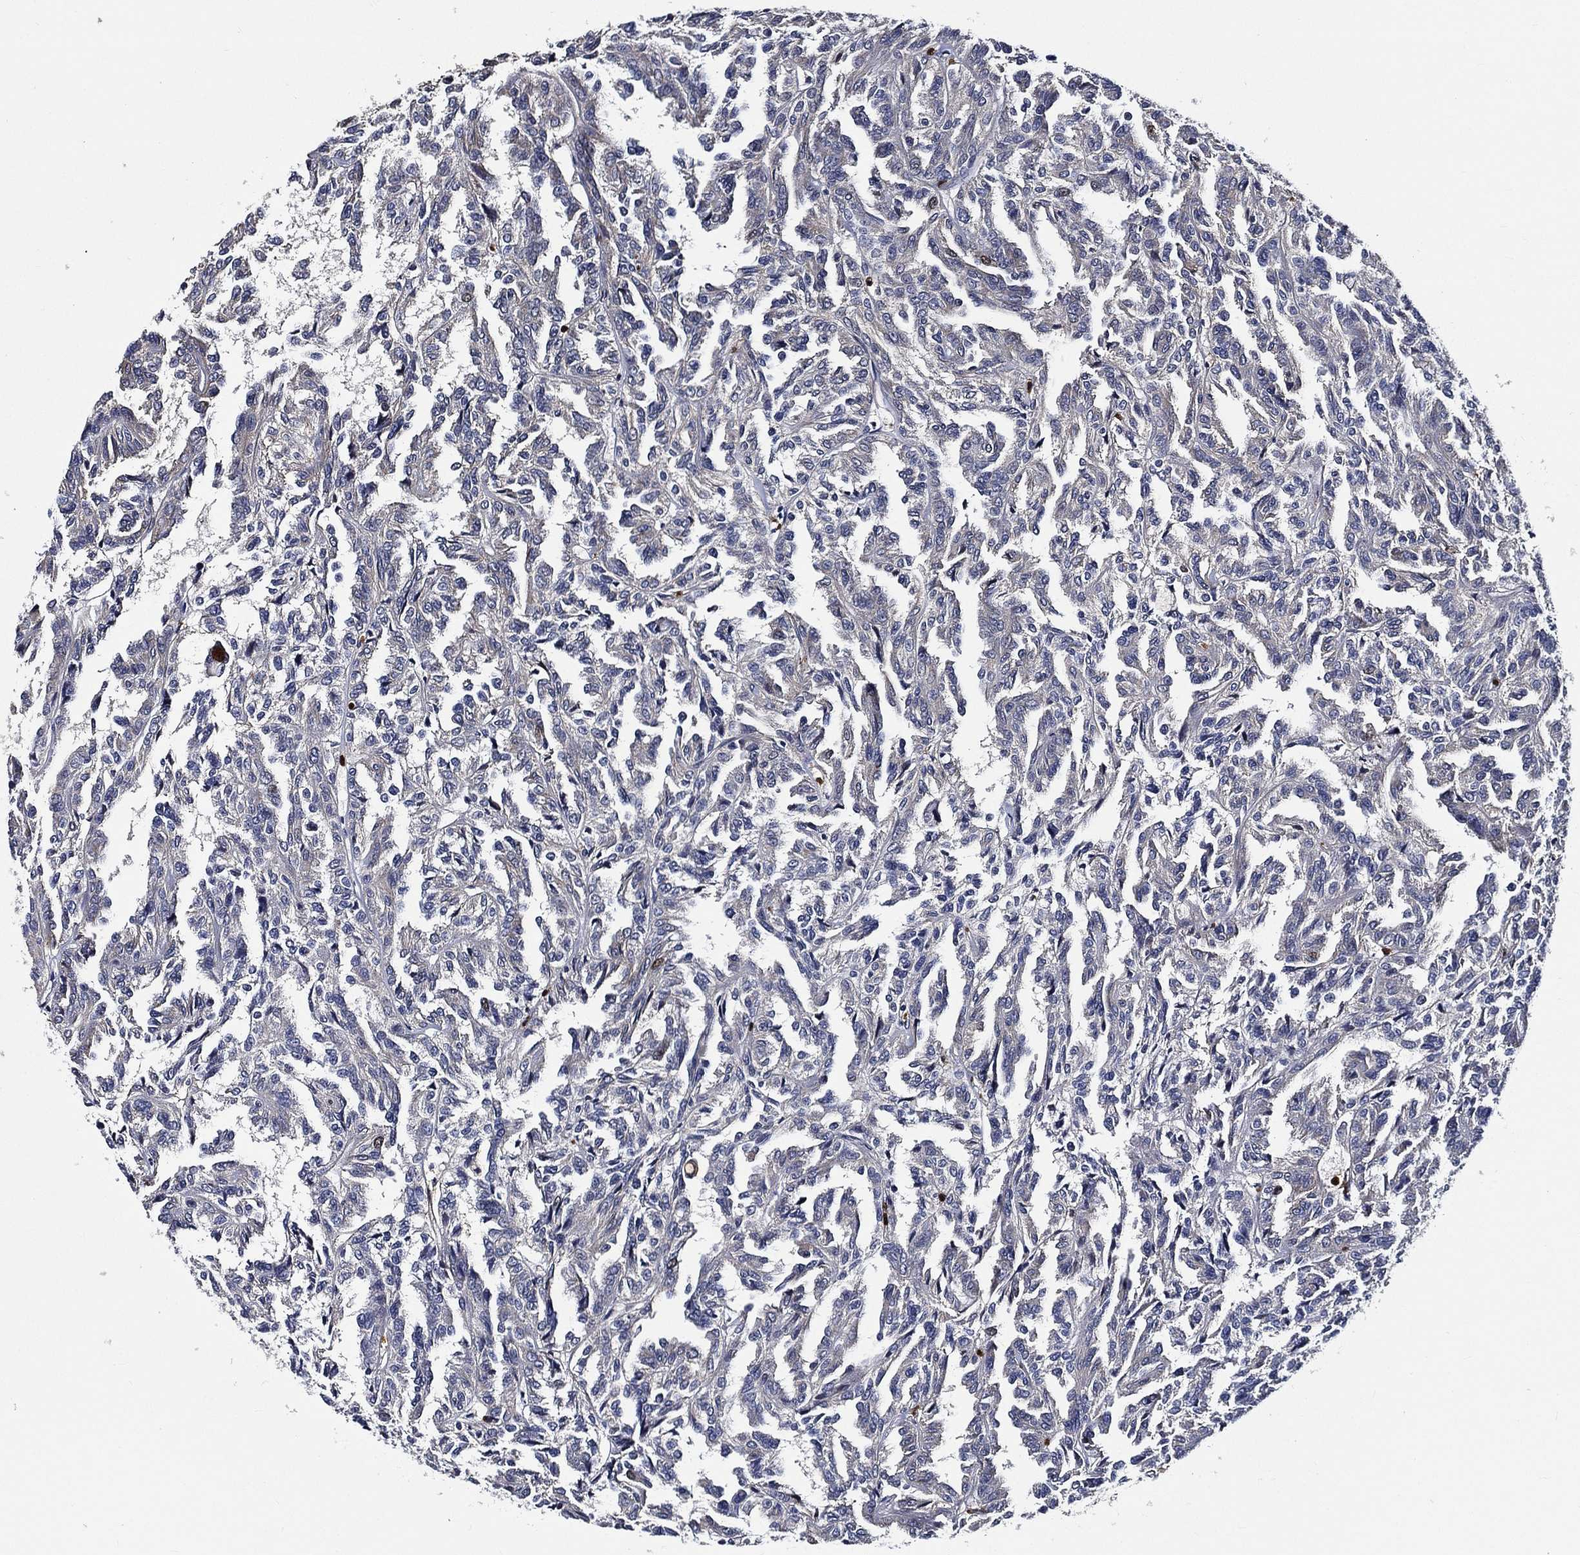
{"staining": {"intensity": "negative", "quantity": "none", "location": "none"}, "tissue": "renal cancer", "cell_type": "Tumor cells", "image_type": "cancer", "snomed": [{"axis": "morphology", "description": "Adenocarcinoma, NOS"}, {"axis": "topography", "description": "Kidney"}], "caption": "An image of human adenocarcinoma (renal) is negative for staining in tumor cells.", "gene": "KIF20B", "patient": {"sex": "male", "age": 79}}